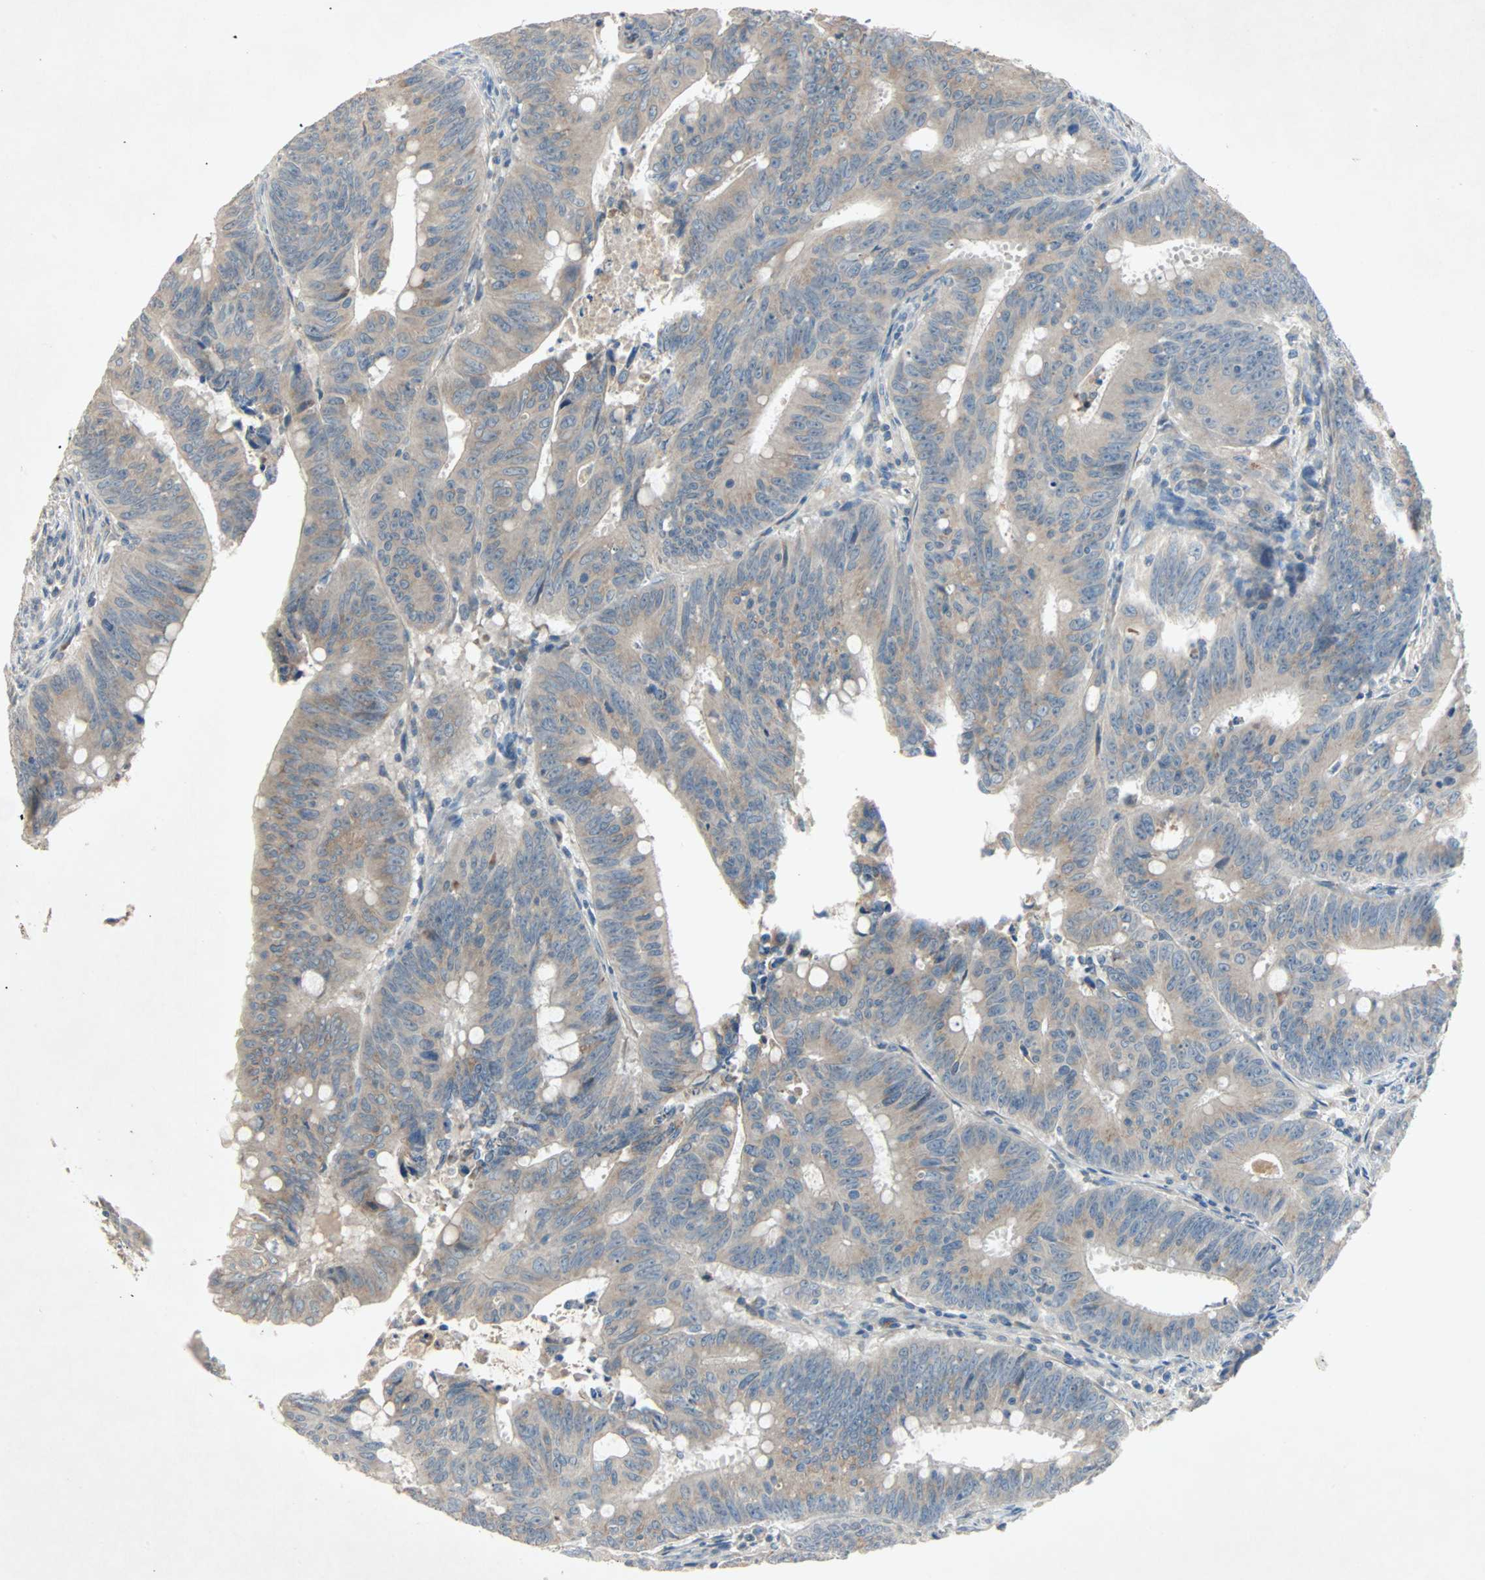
{"staining": {"intensity": "weak", "quantity": ">75%", "location": "cytoplasmic/membranous"}, "tissue": "colorectal cancer", "cell_type": "Tumor cells", "image_type": "cancer", "snomed": [{"axis": "morphology", "description": "Adenocarcinoma, NOS"}, {"axis": "topography", "description": "Colon"}], "caption": "Immunohistochemistry (DAB) staining of human adenocarcinoma (colorectal) demonstrates weak cytoplasmic/membranous protein staining in approximately >75% of tumor cells.", "gene": "XYLT1", "patient": {"sex": "male", "age": 45}}